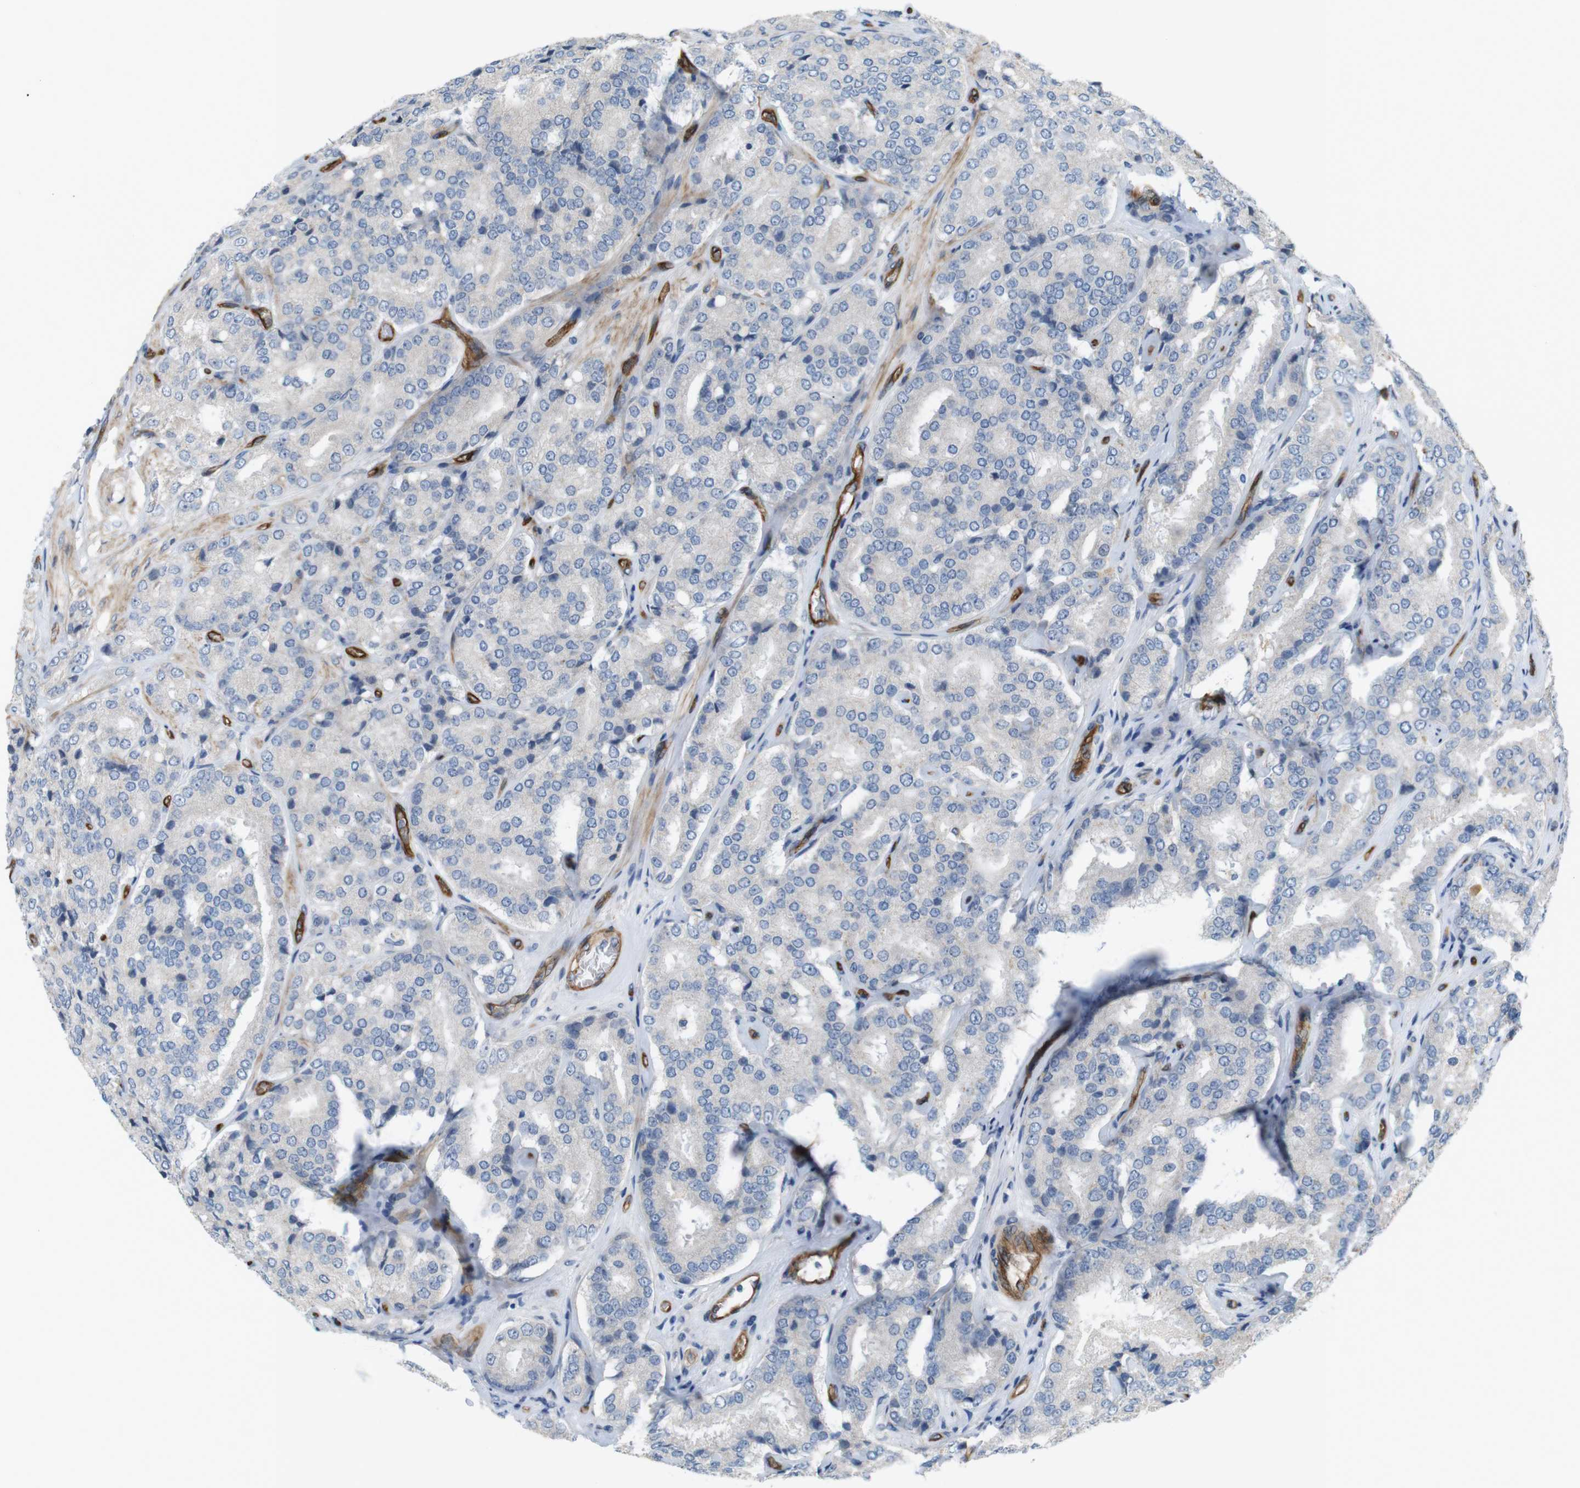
{"staining": {"intensity": "weak", "quantity": "25%-75%", "location": "cytoplasmic/membranous"}, "tissue": "prostate cancer", "cell_type": "Tumor cells", "image_type": "cancer", "snomed": [{"axis": "morphology", "description": "Adenocarcinoma, High grade"}, {"axis": "topography", "description": "Prostate"}], "caption": "Prostate cancer (high-grade adenocarcinoma) stained for a protein (brown) exhibits weak cytoplasmic/membranous positive staining in about 25%-75% of tumor cells.", "gene": "BVES", "patient": {"sex": "male", "age": 65}}